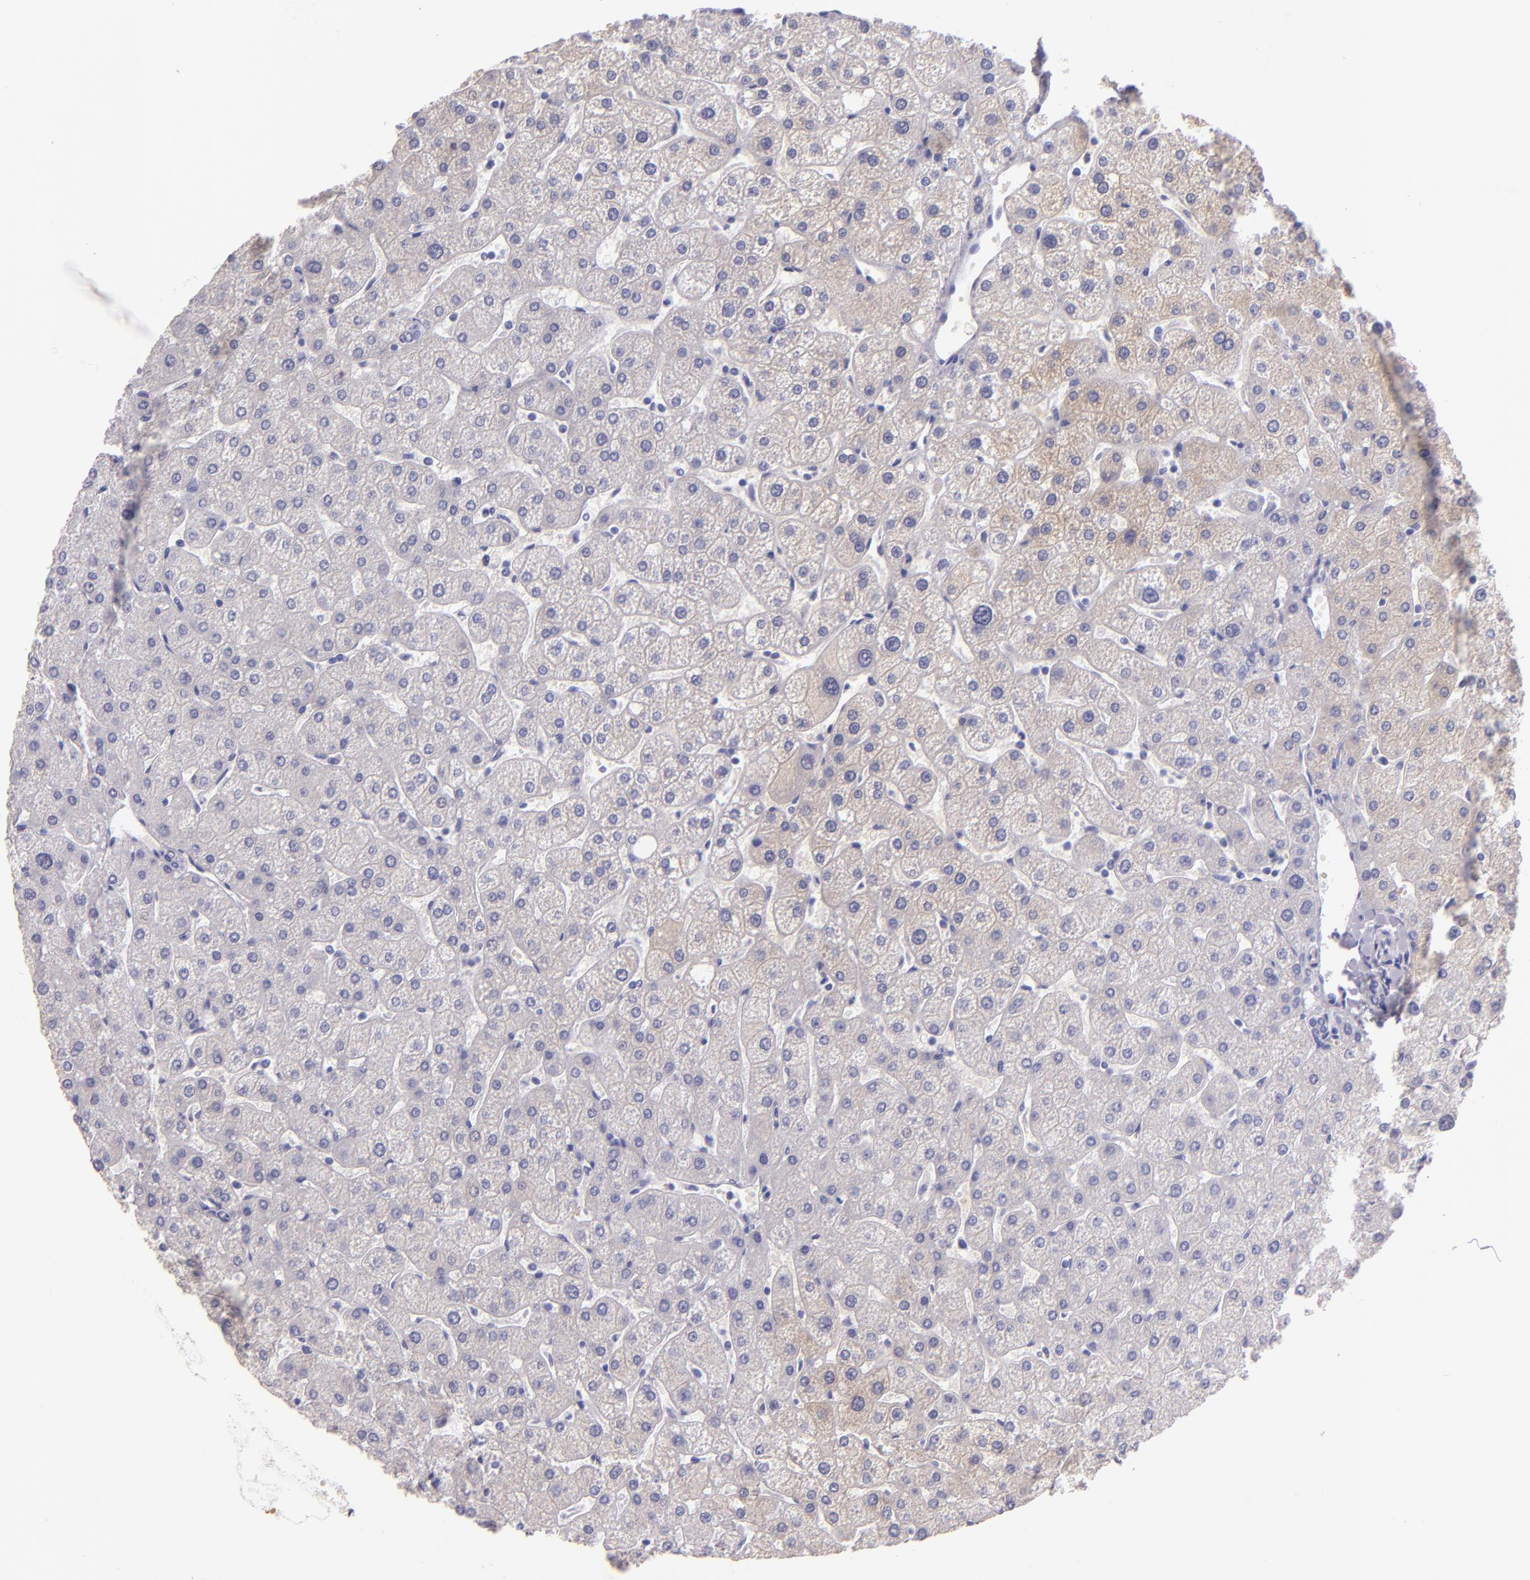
{"staining": {"intensity": "negative", "quantity": "none", "location": "none"}, "tissue": "liver", "cell_type": "Cholangiocytes", "image_type": "normal", "snomed": [{"axis": "morphology", "description": "Normal tissue, NOS"}, {"axis": "topography", "description": "Liver"}], "caption": "This is an immunohistochemistry (IHC) histopathology image of unremarkable liver. There is no staining in cholangiocytes.", "gene": "MUC5AC", "patient": {"sex": "male", "age": 67}}